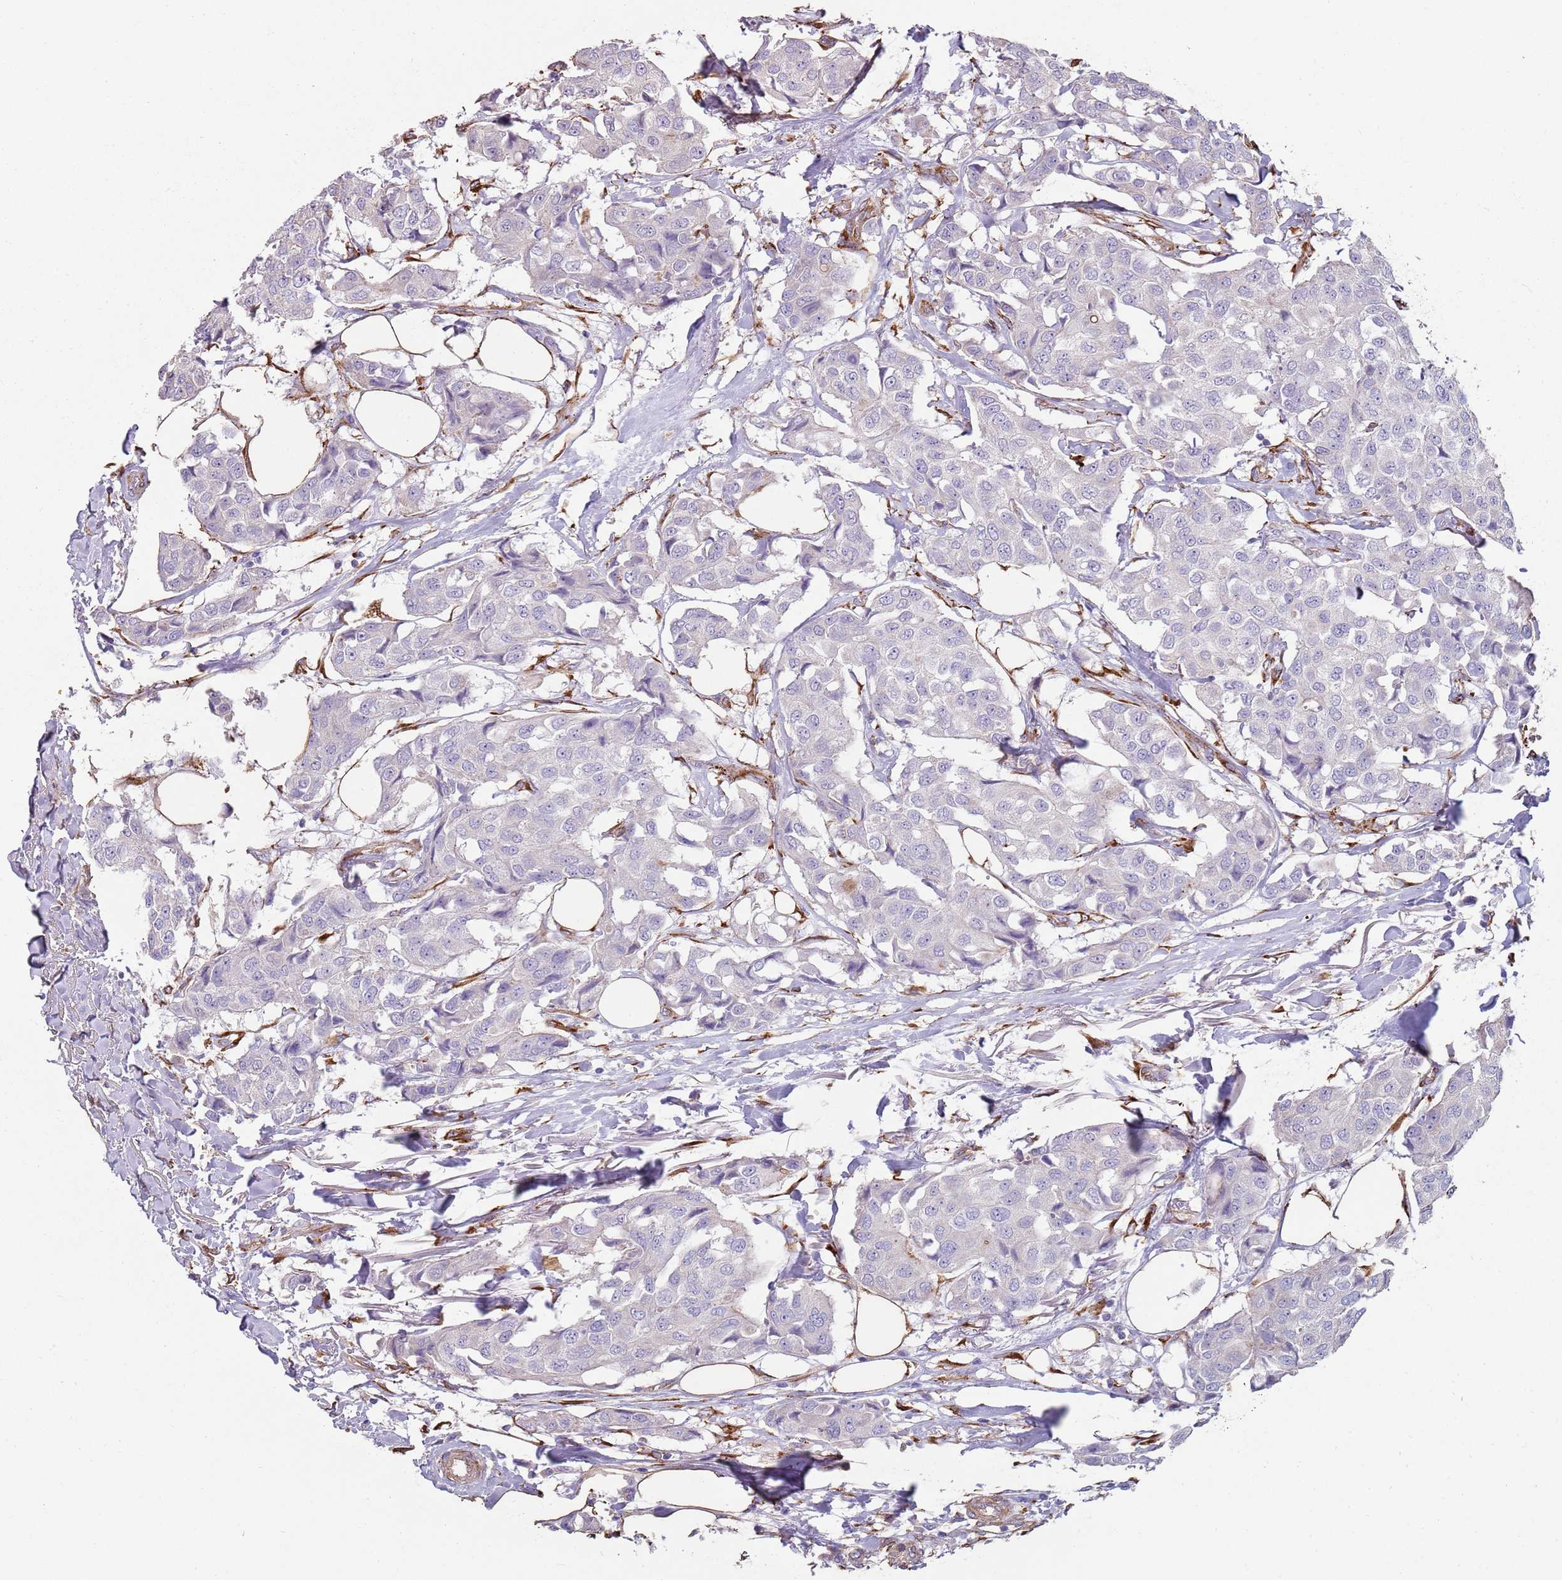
{"staining": {"intensity": "negative", "quantity": "none", "location": "none"}, "tissue": "breast cancer", "cell_type": "Tumor cells", "image_type": "cancer", "snomed": [{"axis": "morphology", "description": "Duct carcinoma"}, {"axis": "topography", "description": "Breast"}], "caption": "There is no significant positivity in tumor cells of breast invasive ductal carcinoma.", "gene": "PHLPP2", "patient": {"sex": "female", "age": 80}}